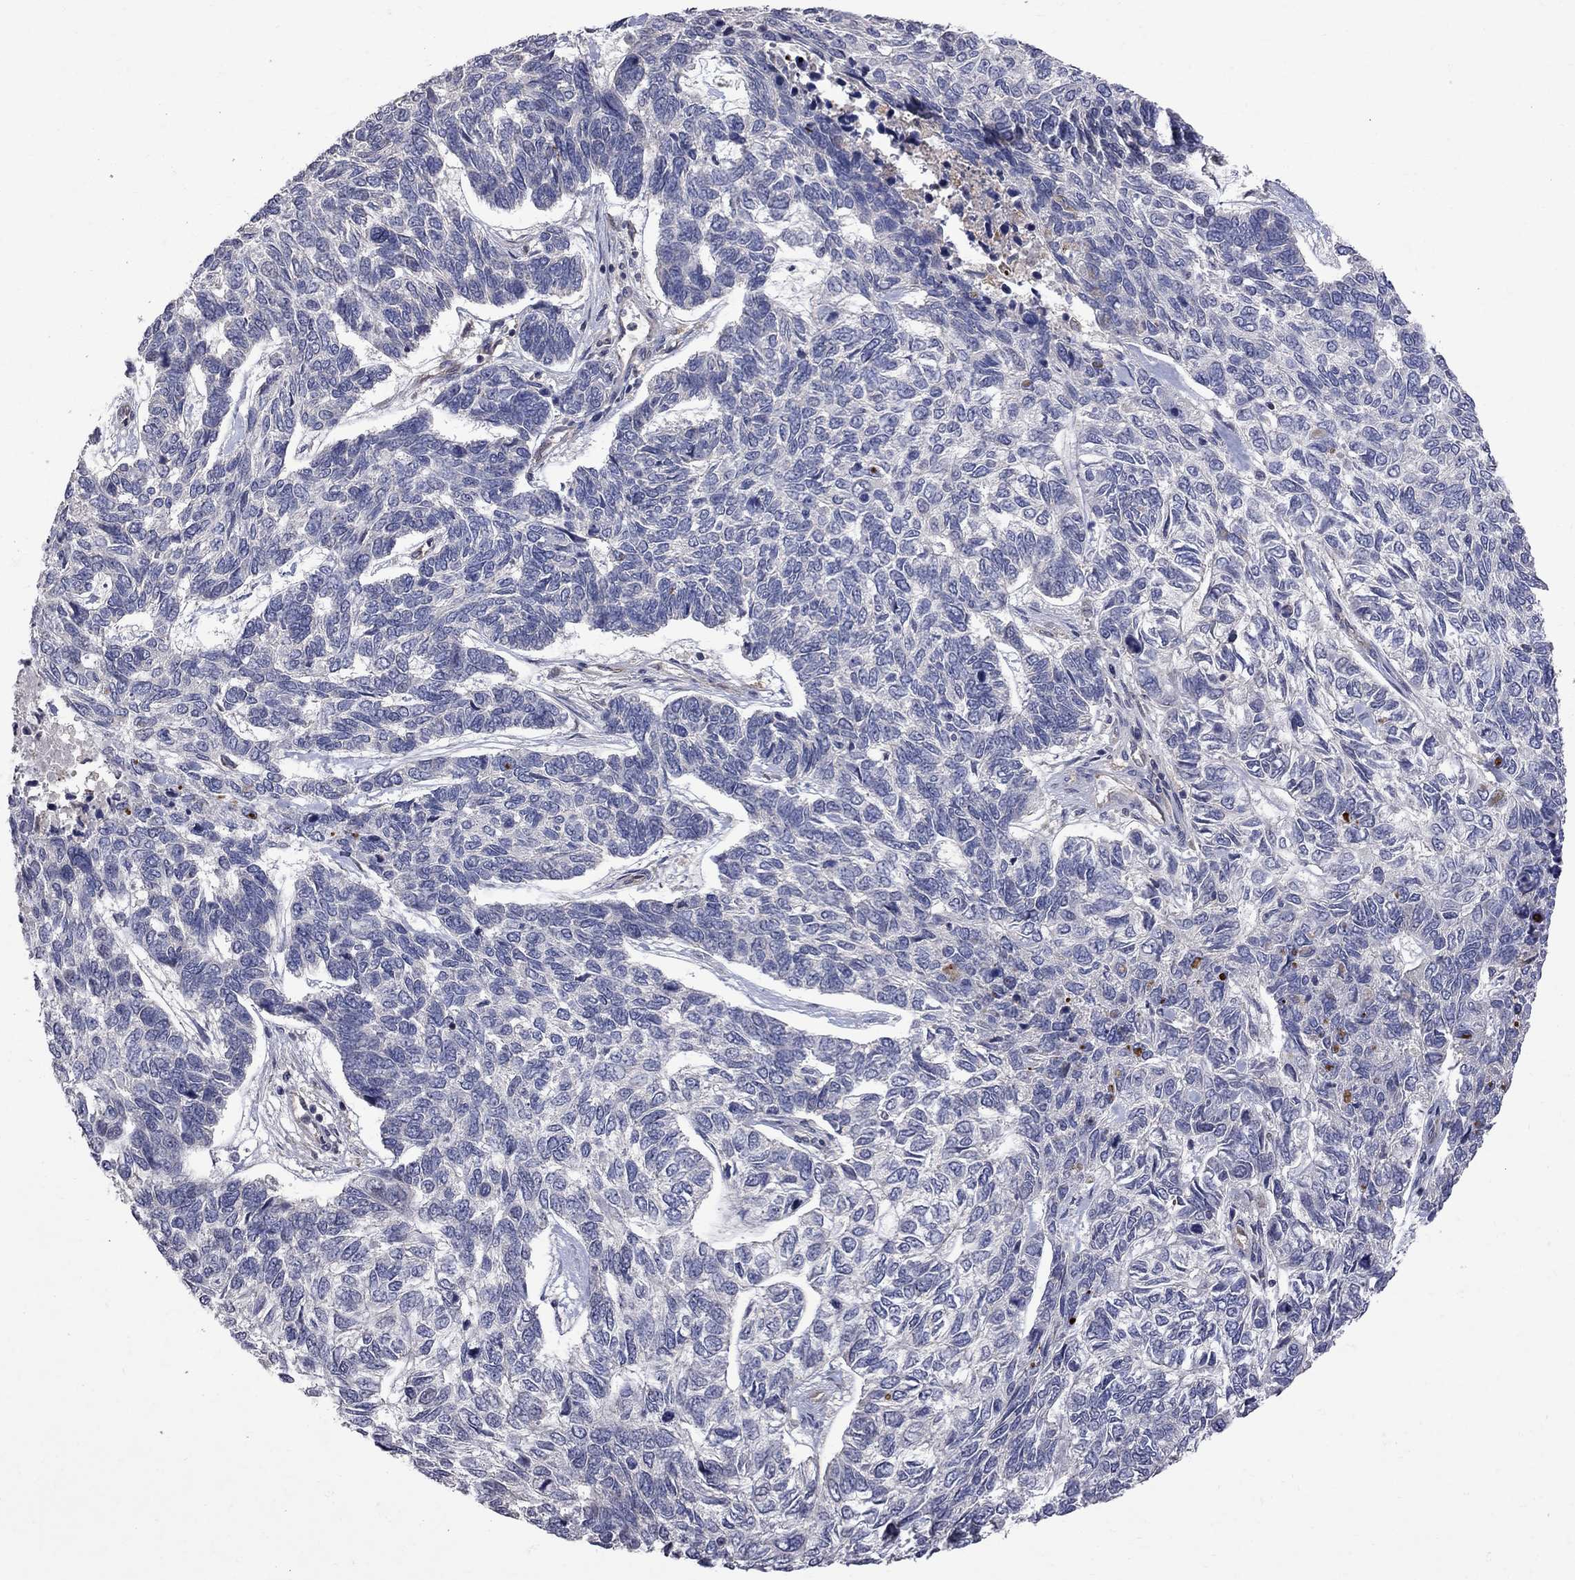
{"staining": {"intensity": "negative", "quantity": "none", "location": "none"}, "tissue": "skin cancer", "cell_type": "Tumor cells", "image_type": "cancer", "snomed": [{"axis": "morphology", "description": "Basal cell carcinoma"}, {"axis": "topography", "description": "Skin"}], "caption": "Immunohistochemistry (IHC) micrograph of neoplastic tissue: human skin cancer stained with DAB shows no significant protein positivity in tumor cells.", "gene": "ABI3", "patient": {"sex": "female", "age": 65}}